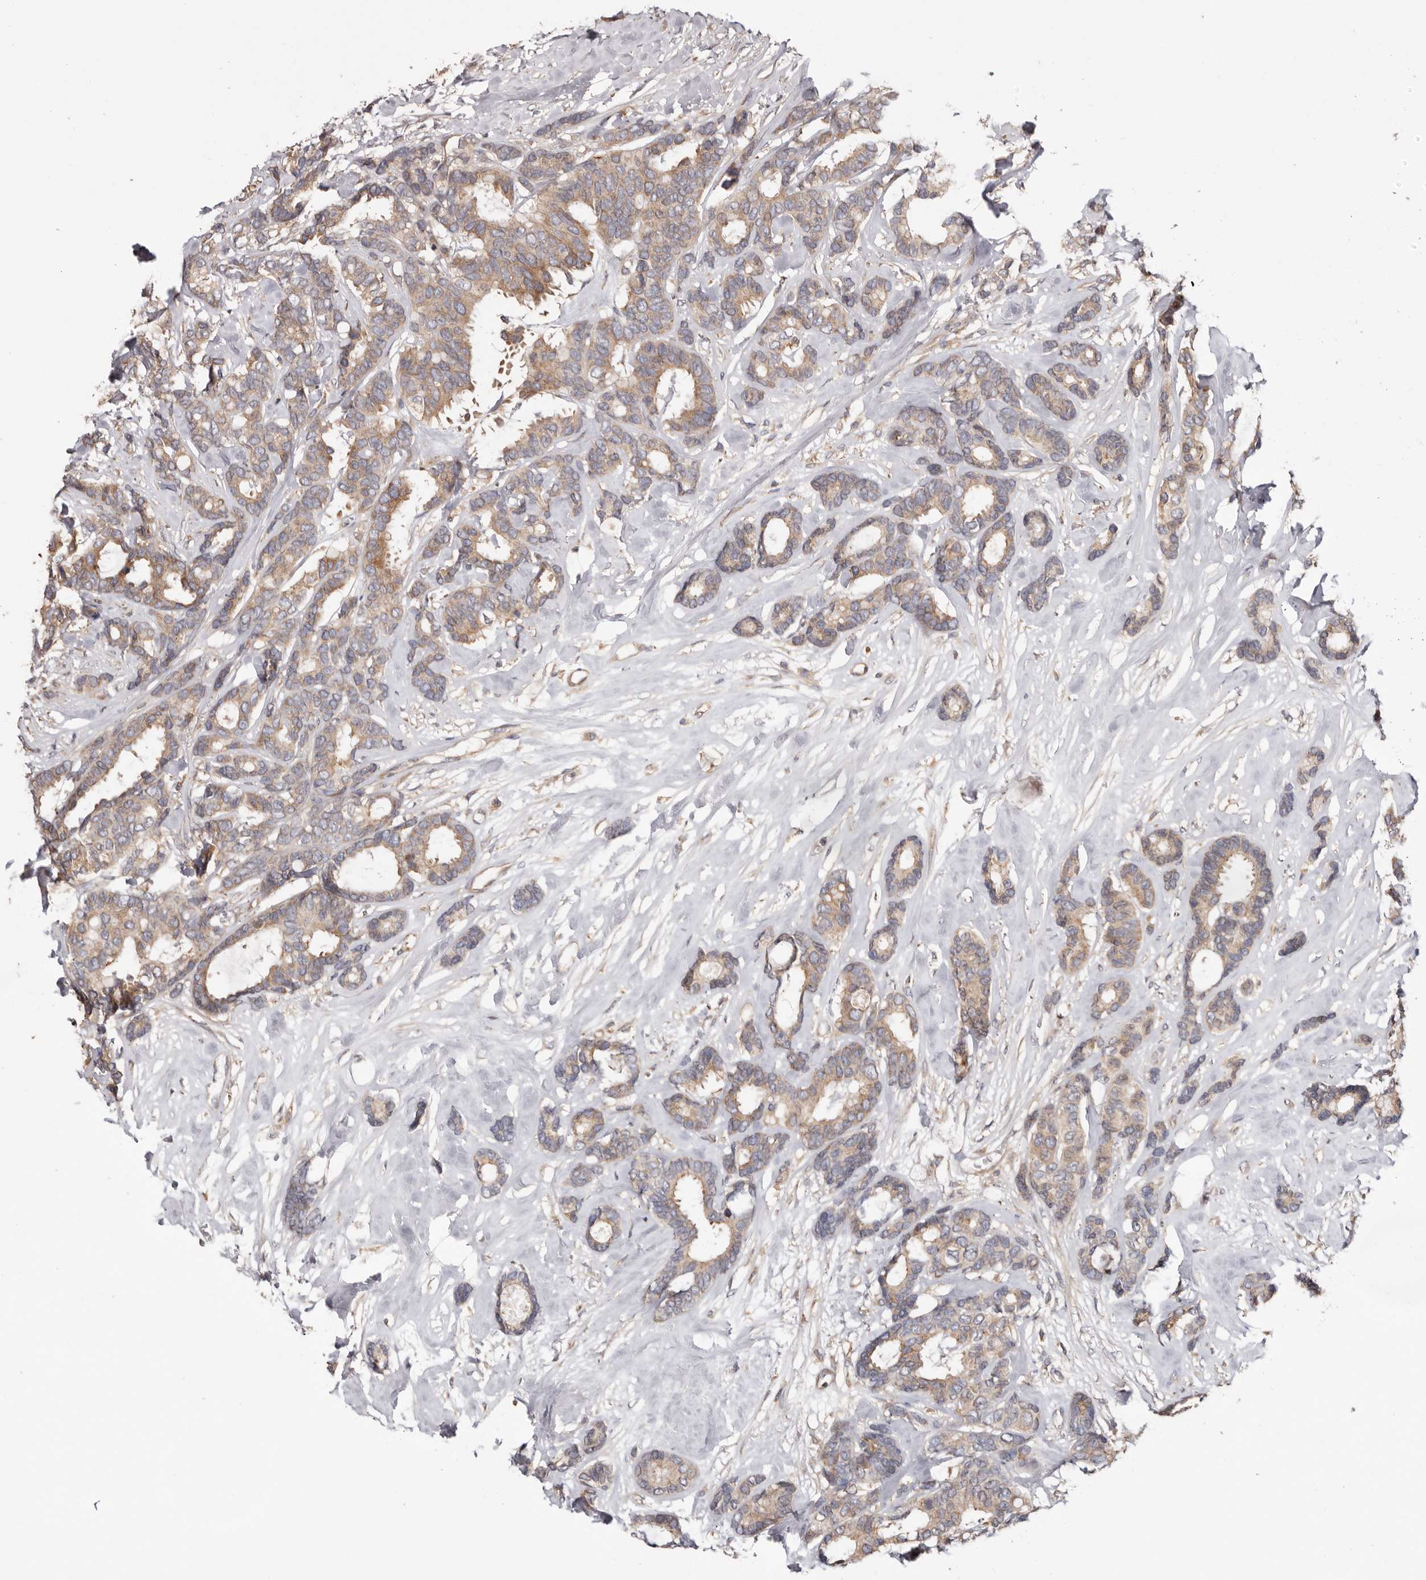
{"staining": {"intensity": "moderate", "quantity": ">75%", "location": "cytoplasmic/membranous"}, "tissue": "breast cancer", "cell_type": "Tumor cells", "image_type": "cancer", "snomed": [{"axis": "morphology", "description": "Duct carcinoma"}, {"axis": "topography", "description": "Breast"}], "caption": "Breast intraductal carcinoma stained with DAB IHC displays medium levels of moderate cytoplasmic/membranous staining in approximately >75% of tumor cells. (DAB (3,3'-diaminobenzidine) IHC, brown staining for protein, blue staining for nuclei).", "gene": "TMUB1", "patient": {"sex": "female", "age": 87}}